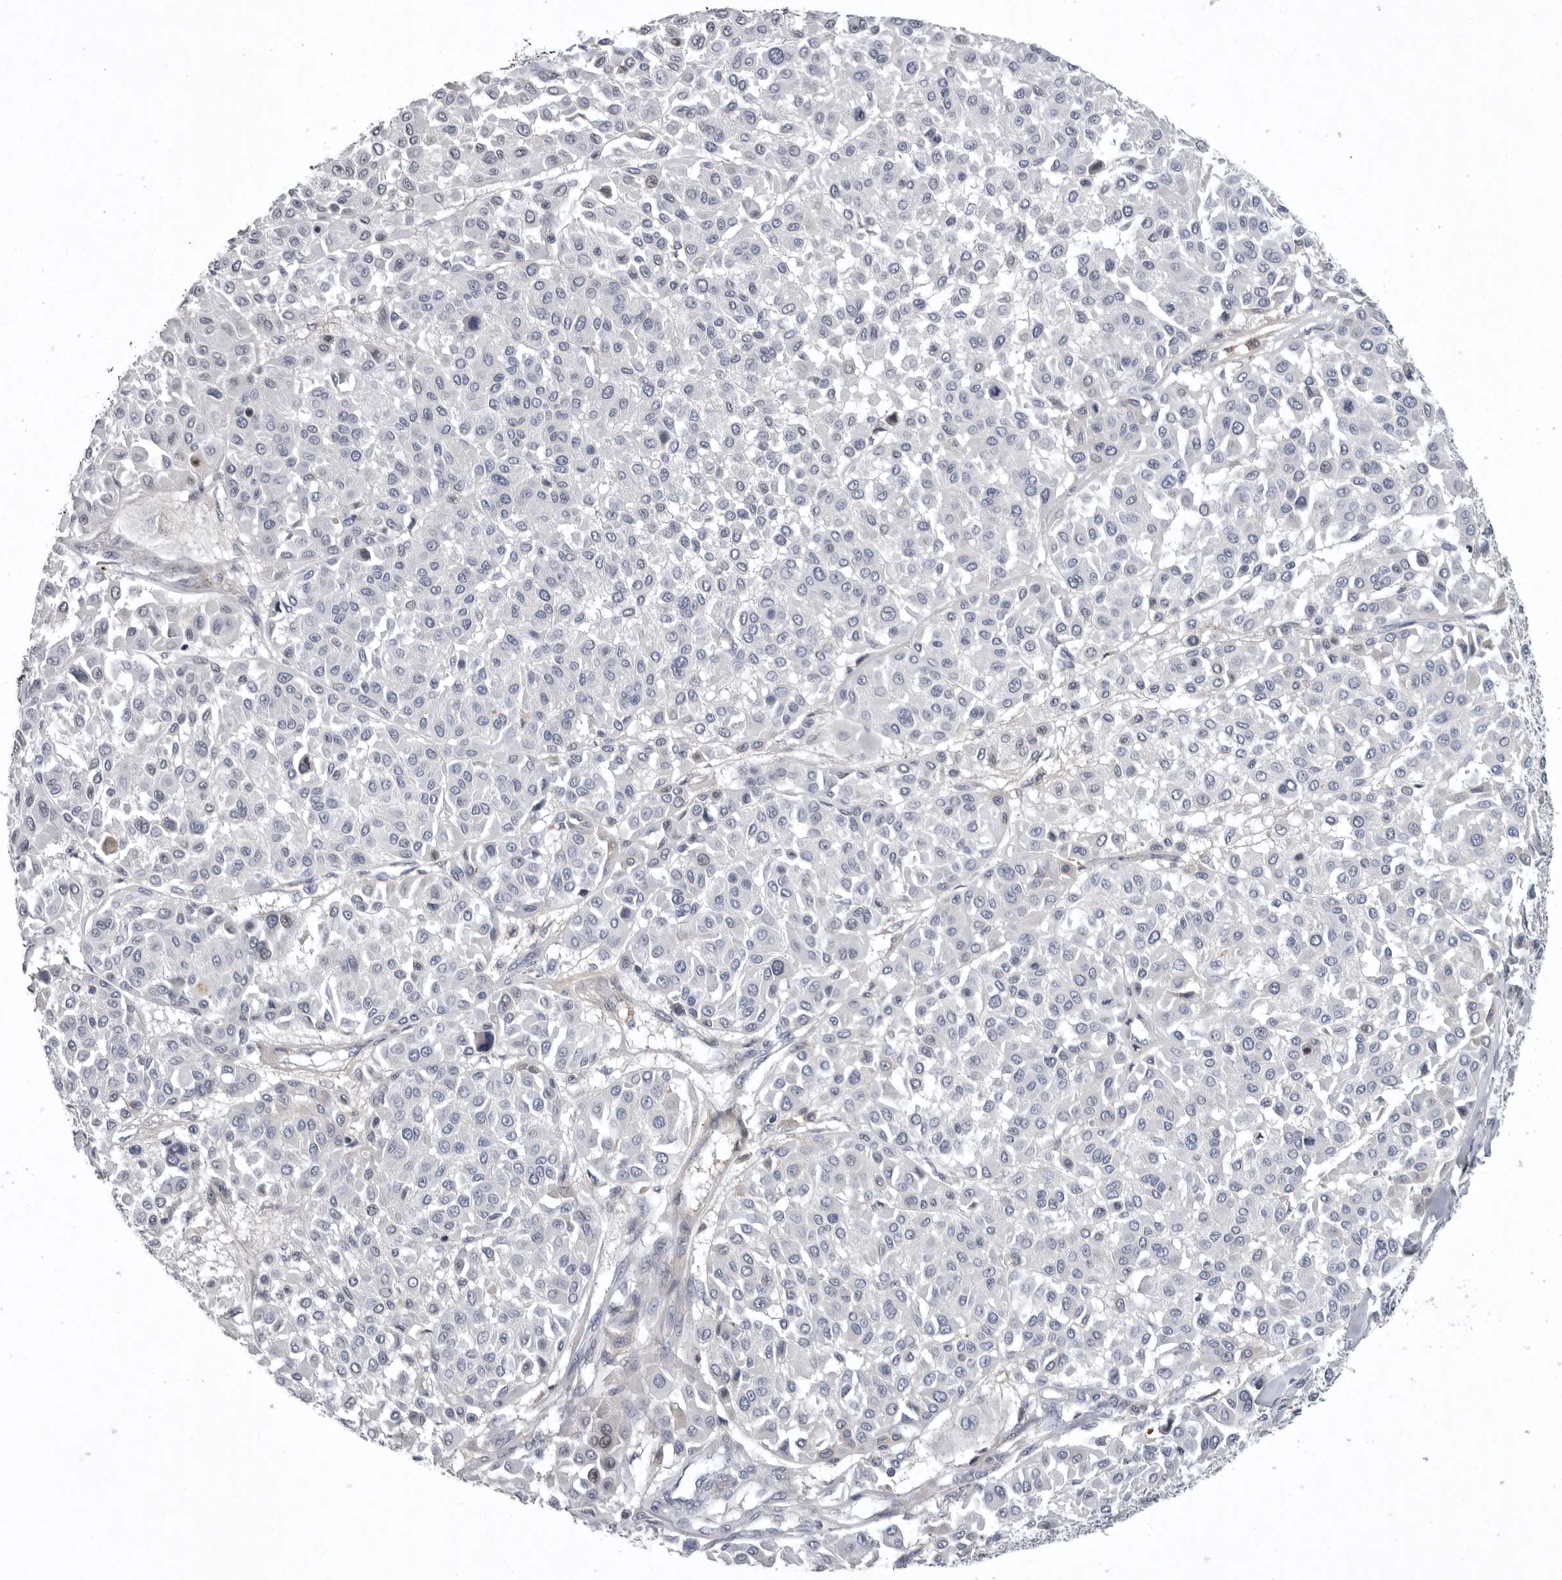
{"staining": {"intensity": "negative", "quantity": "none", "location": "none"}, "tissue": "melanoma", "cell_type": "Tumor cells", "image_type": "cancer", "snomed": [{"axis": "morphology", "description": "Malignant melanoma, Metastatic site"}, {"axis": "topography", "description": "Soft tissue"}], "caption": "Immunohistochemical staining of melanoma shows no significant staining in tumor cells.", "gene": "CRP", "patient": {"sex": "male", "age": 41}}